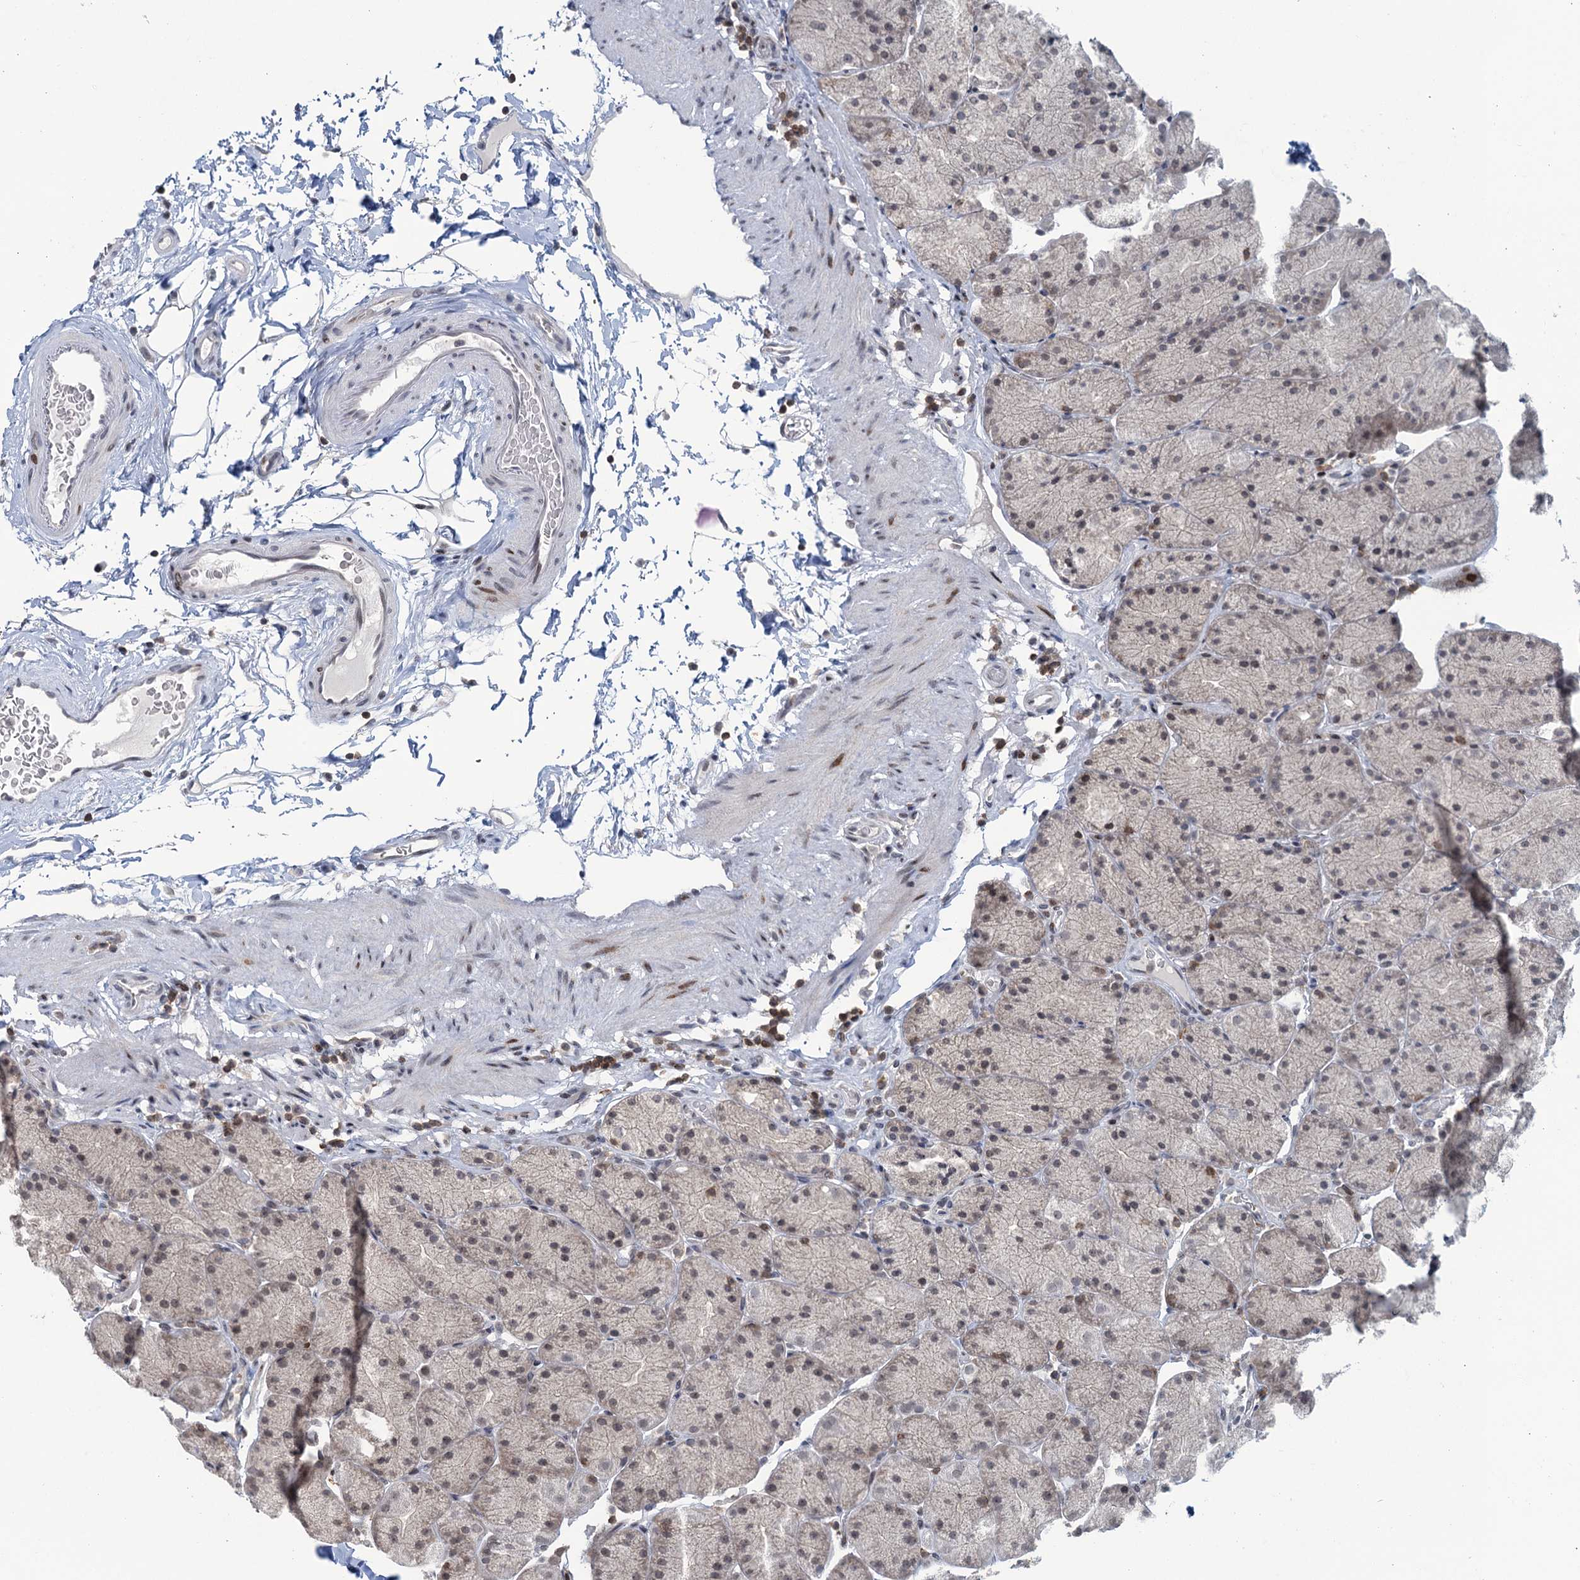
{"staining": {"intensity": "moderate", "quantity": "<25%", "location": "cytoplasmic/membranous,nuclear"}, "tissue": "stomach", "cell_type": "Glandular cells", "image_type": "normal", "snomed": [{"axis": "morphology", "description": "Normal tissue, NOS"}, {"axis": "topography", "description": "Stomach, upper"}, {"axis": "topography", "description": "Stomach, lower"}], "caption": "A histopathology image of stomach stained for a protein exhibits moderate cytoplasmic/membranous,nuclear brown staining in glandular cells. (brown staining indicates protein expression, while blue staining denotes nuclei).", "gene": "FYB1", "patient": {"sex": "male", "age": 67}}